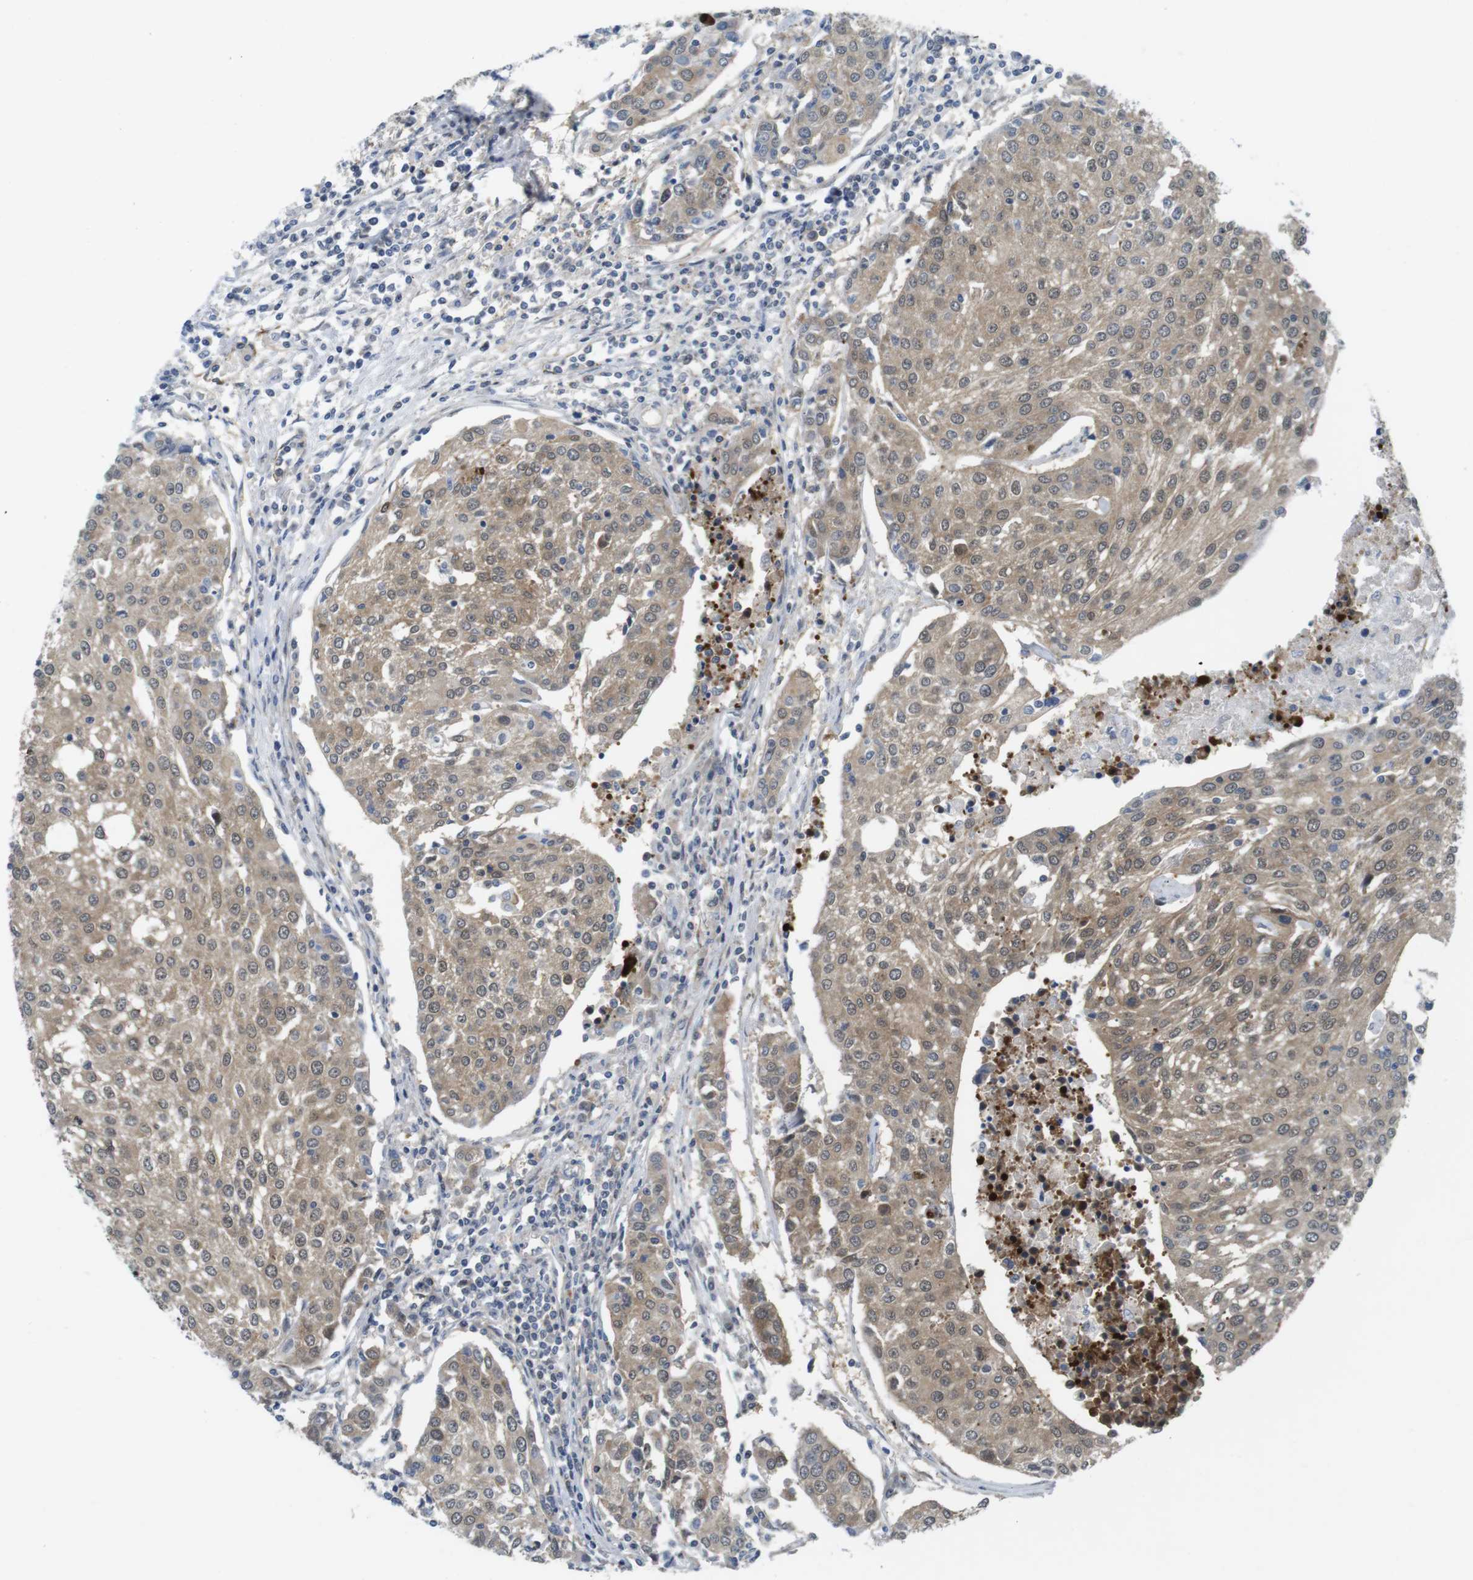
{"staining": {"intensity": "moderate", "quantity": ">75%", "location": "cytoplasmic/membranous,nuclear"}, "tissue": "urothelial cancer", "cell_type": "Tumor cells", "image_type": "cancer", "snomed": [{"axis": "morphology", "description": "Urothelial carcinoma, High grade"}, {"axis": "topography", "description": "Urinary bladder"}], "caption": "Protein staining of urothelial cancer tissue reveals moderate cytoplasmic/membranous and nuclear staining in approximately >75% of tumor cells.", "gene": "CASP2", "patient": {"sex": "female", "age": 85}}